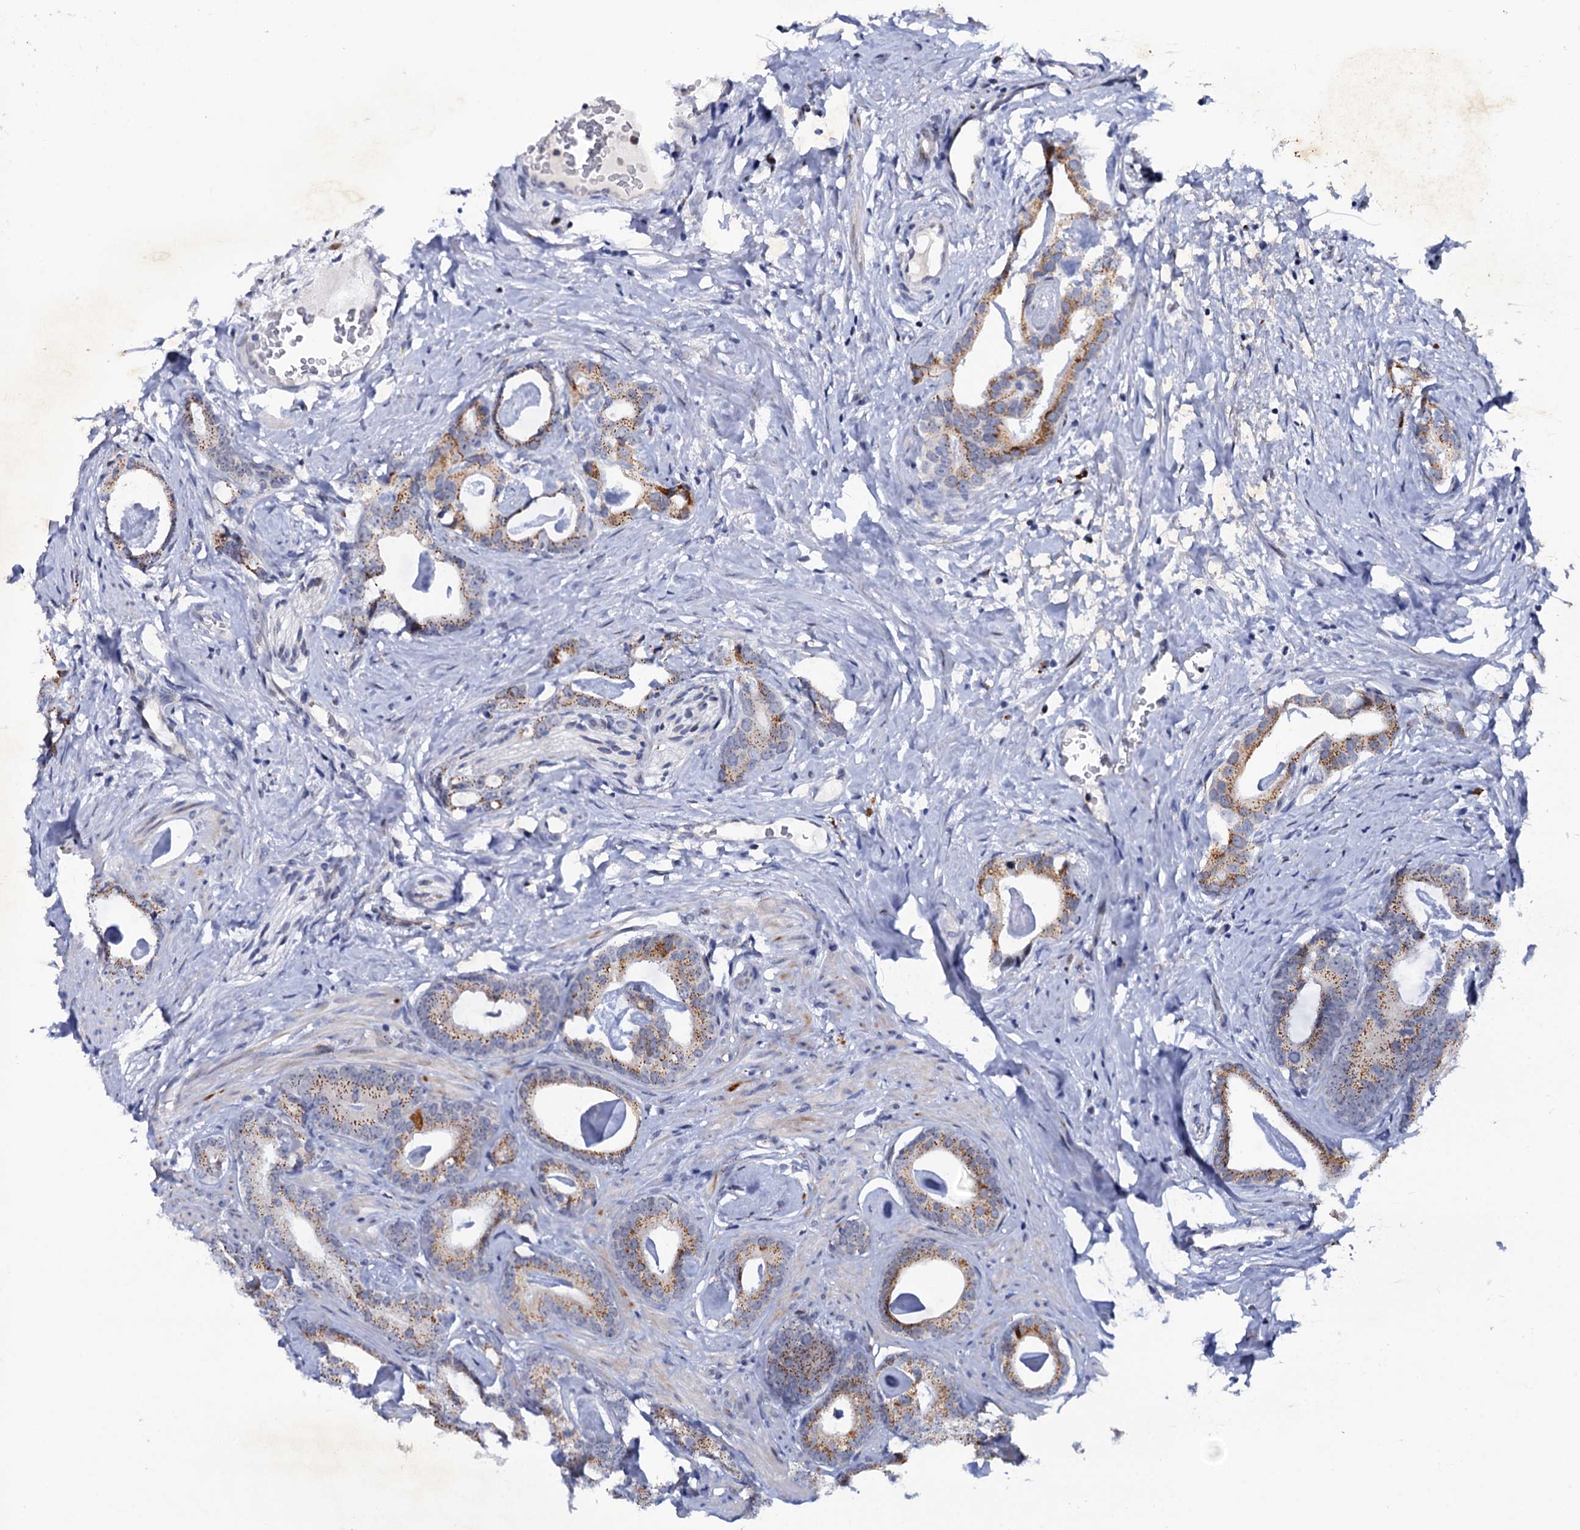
{"staining": {"intensity": "moderate", "quantity": ">75%", "location": "cytoplasmic/membranous"}, "tissue": "prostate cancer", "cell_type": "Tumor cells", "image_type": "cancer", "snomed": [{"axis": "morphology", "description": "Adenocarcinoma, Low grade"}, {"axis": "topography", "description": "Prostate"}], "caption": "The micrograph shows staining of prostate cancer (adenocarcinoma (low-grade)), revealing moderate cytoplasmic/membranous protein positivity (brown color) within tumor cells.", "gene": "THAP2", "patient": {"sex": "male", "age": 63}}